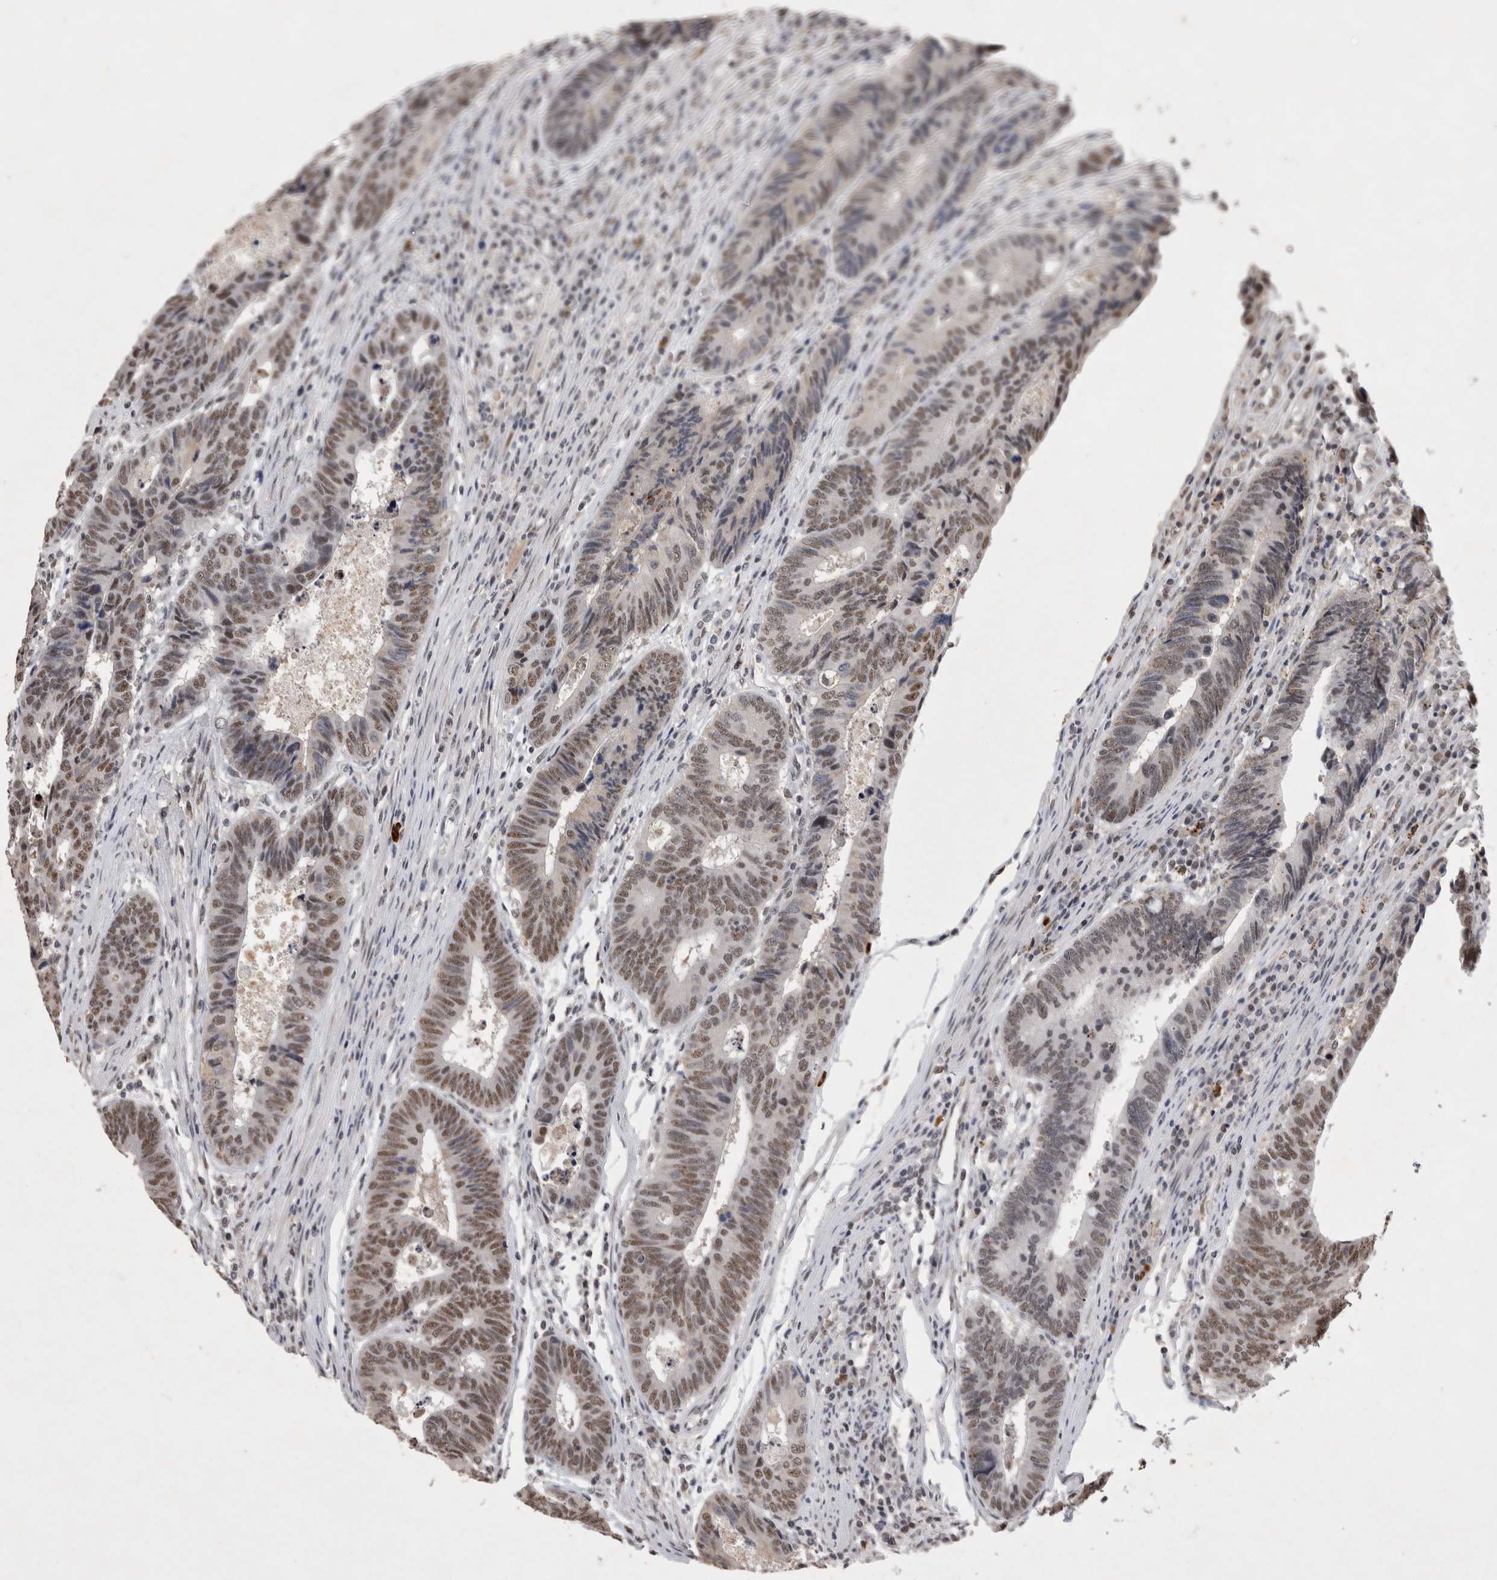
{"staining": {"intensity": "weak", "quantity": ">75%", "location": "nuclear"}, "tissue": "colorectal cancer", "cell_type": "Tumor cells", "image_type": "cancer", "snomed": [{"axis": "morphology", "description": "Adenocarcinoma, NOS"}, {"axis": "topography", "description": "Rectum"}], "caption": "DAB (3,3'-diaminobenzidine) immunohistochemical staining of colorectal cancer (adenocarcinoma) demonstrates weak nuclear protein expression in approximately >75% of tumor cells.", "gene": "XRCC5", "patient": {"sex": "male", "age": 84}}